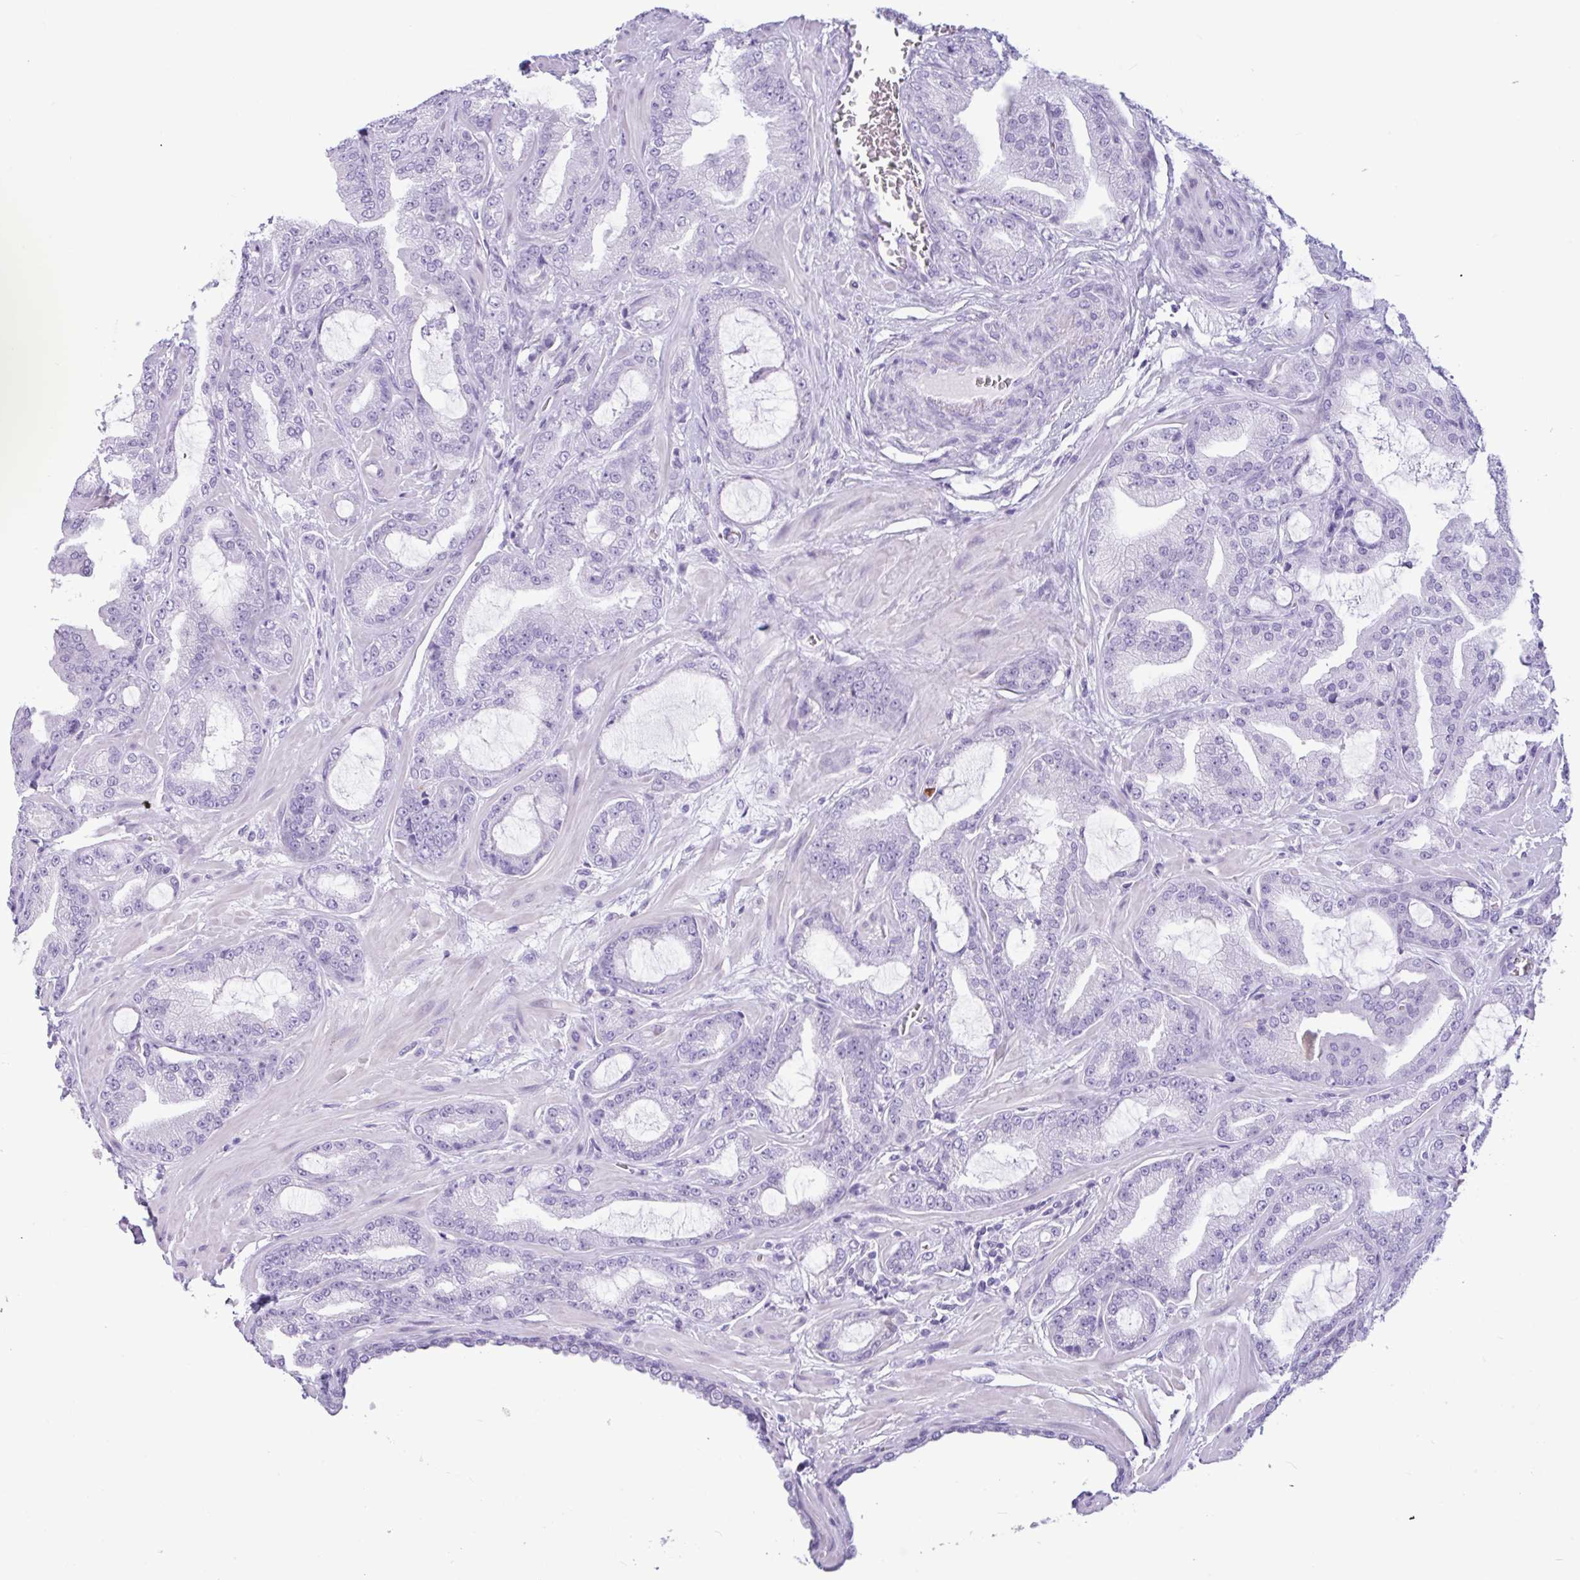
{"staining": {"intensity": "negative", "quantity": "none", "location": "none"}, "tissue": "prostate cancer", "cell_type": "Tumor cells", "image_type": "cancer", "snomed": [{"axis": "morphology", "description": "Adenocarcinoma, High grade"}, {"axis": "topography", "description": "Prostate"}], "caption": "The histopathology image demonstrates no staining of tumor cells in adenocarcinoma (high-grade) (prostate).", "gene": "CTSE", "patient": {"sex": "male", "age": 68}}